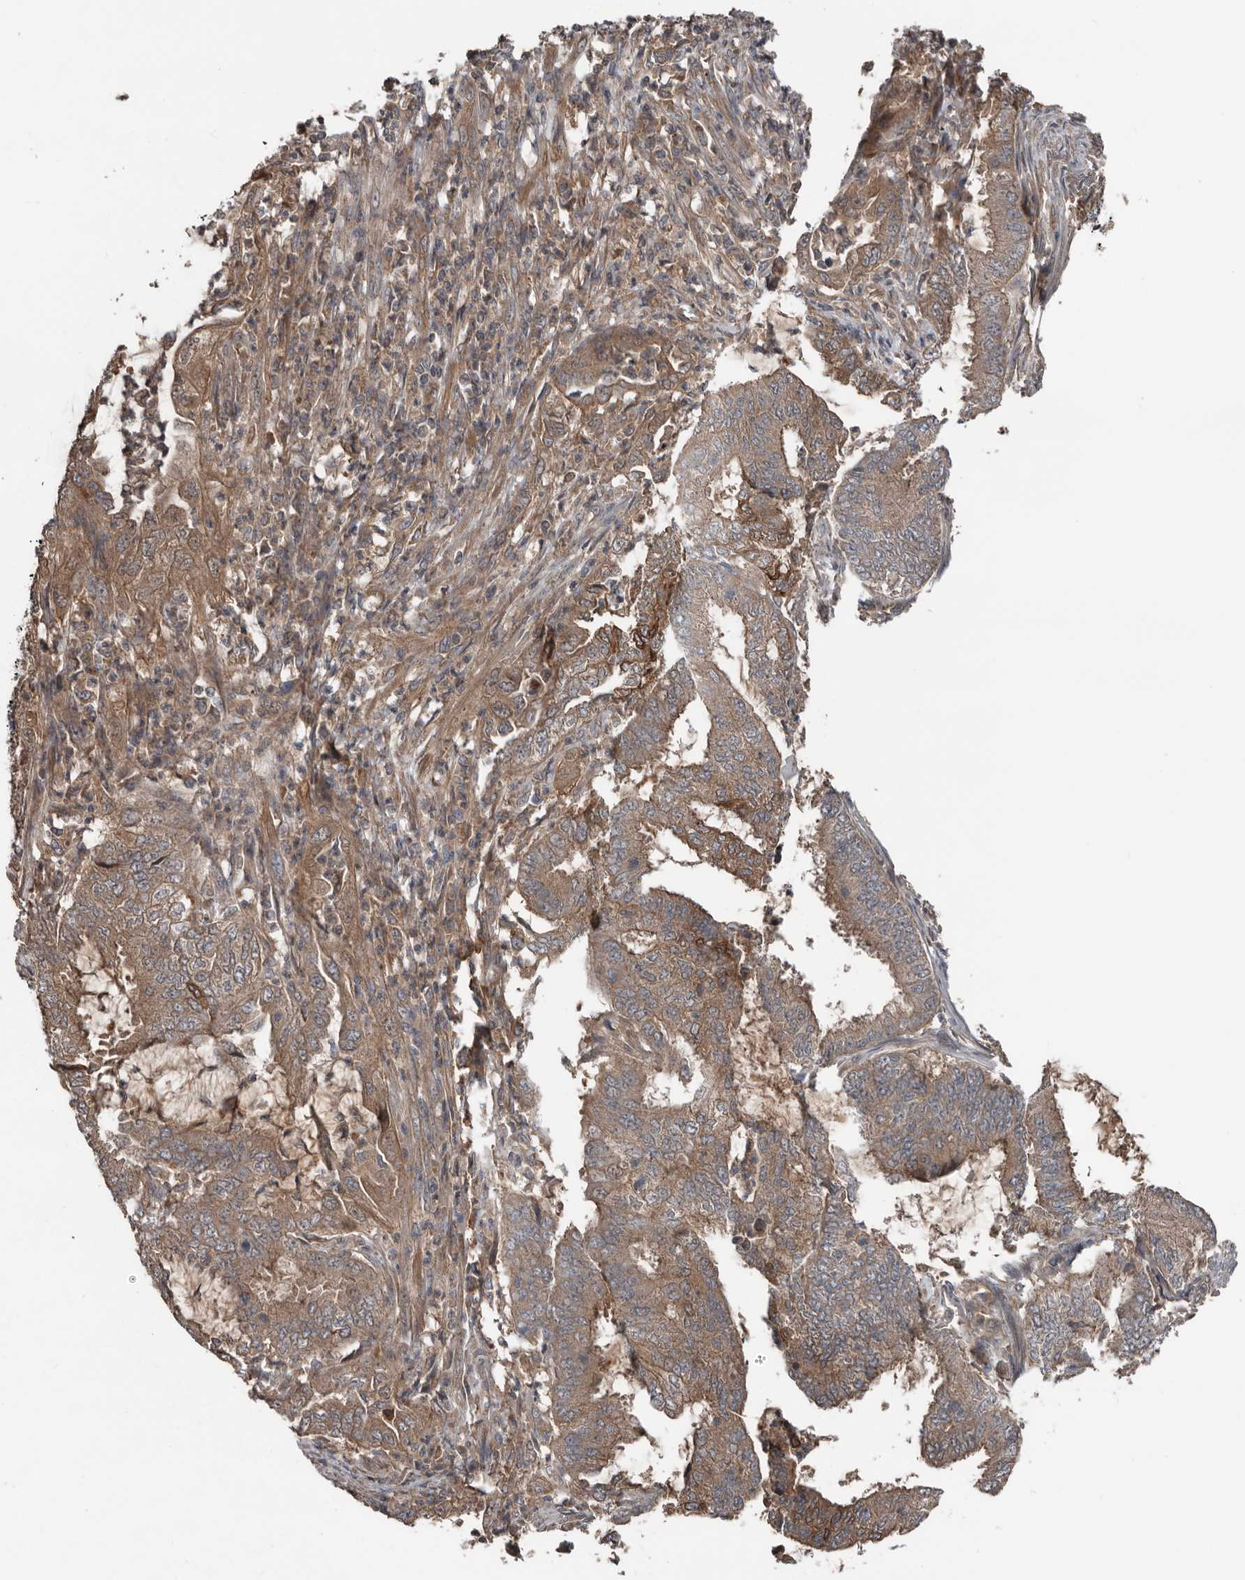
{"staining": {"intensity": "moderate", "quantity": ">75%", "location": "cytoplasmic/membranous"}, "tissue": "endometrial cancer", "cell_type": "Tumor cells", "image_type": "cancer", "snomed": [{"axis": "morphology", "description": "Adenocarcinoma, NOS"}, {"axis": "topography", "description": "Endometrium"}], "caption": "Endometrial cancer was stained to show a protein in brown. There is medium levels of moderate cytoplasmic/membranous positivity in approximately >75% of tumor cells.", "gene": "DNAJB4", "patient": {"sex": "female", "age": 49}}